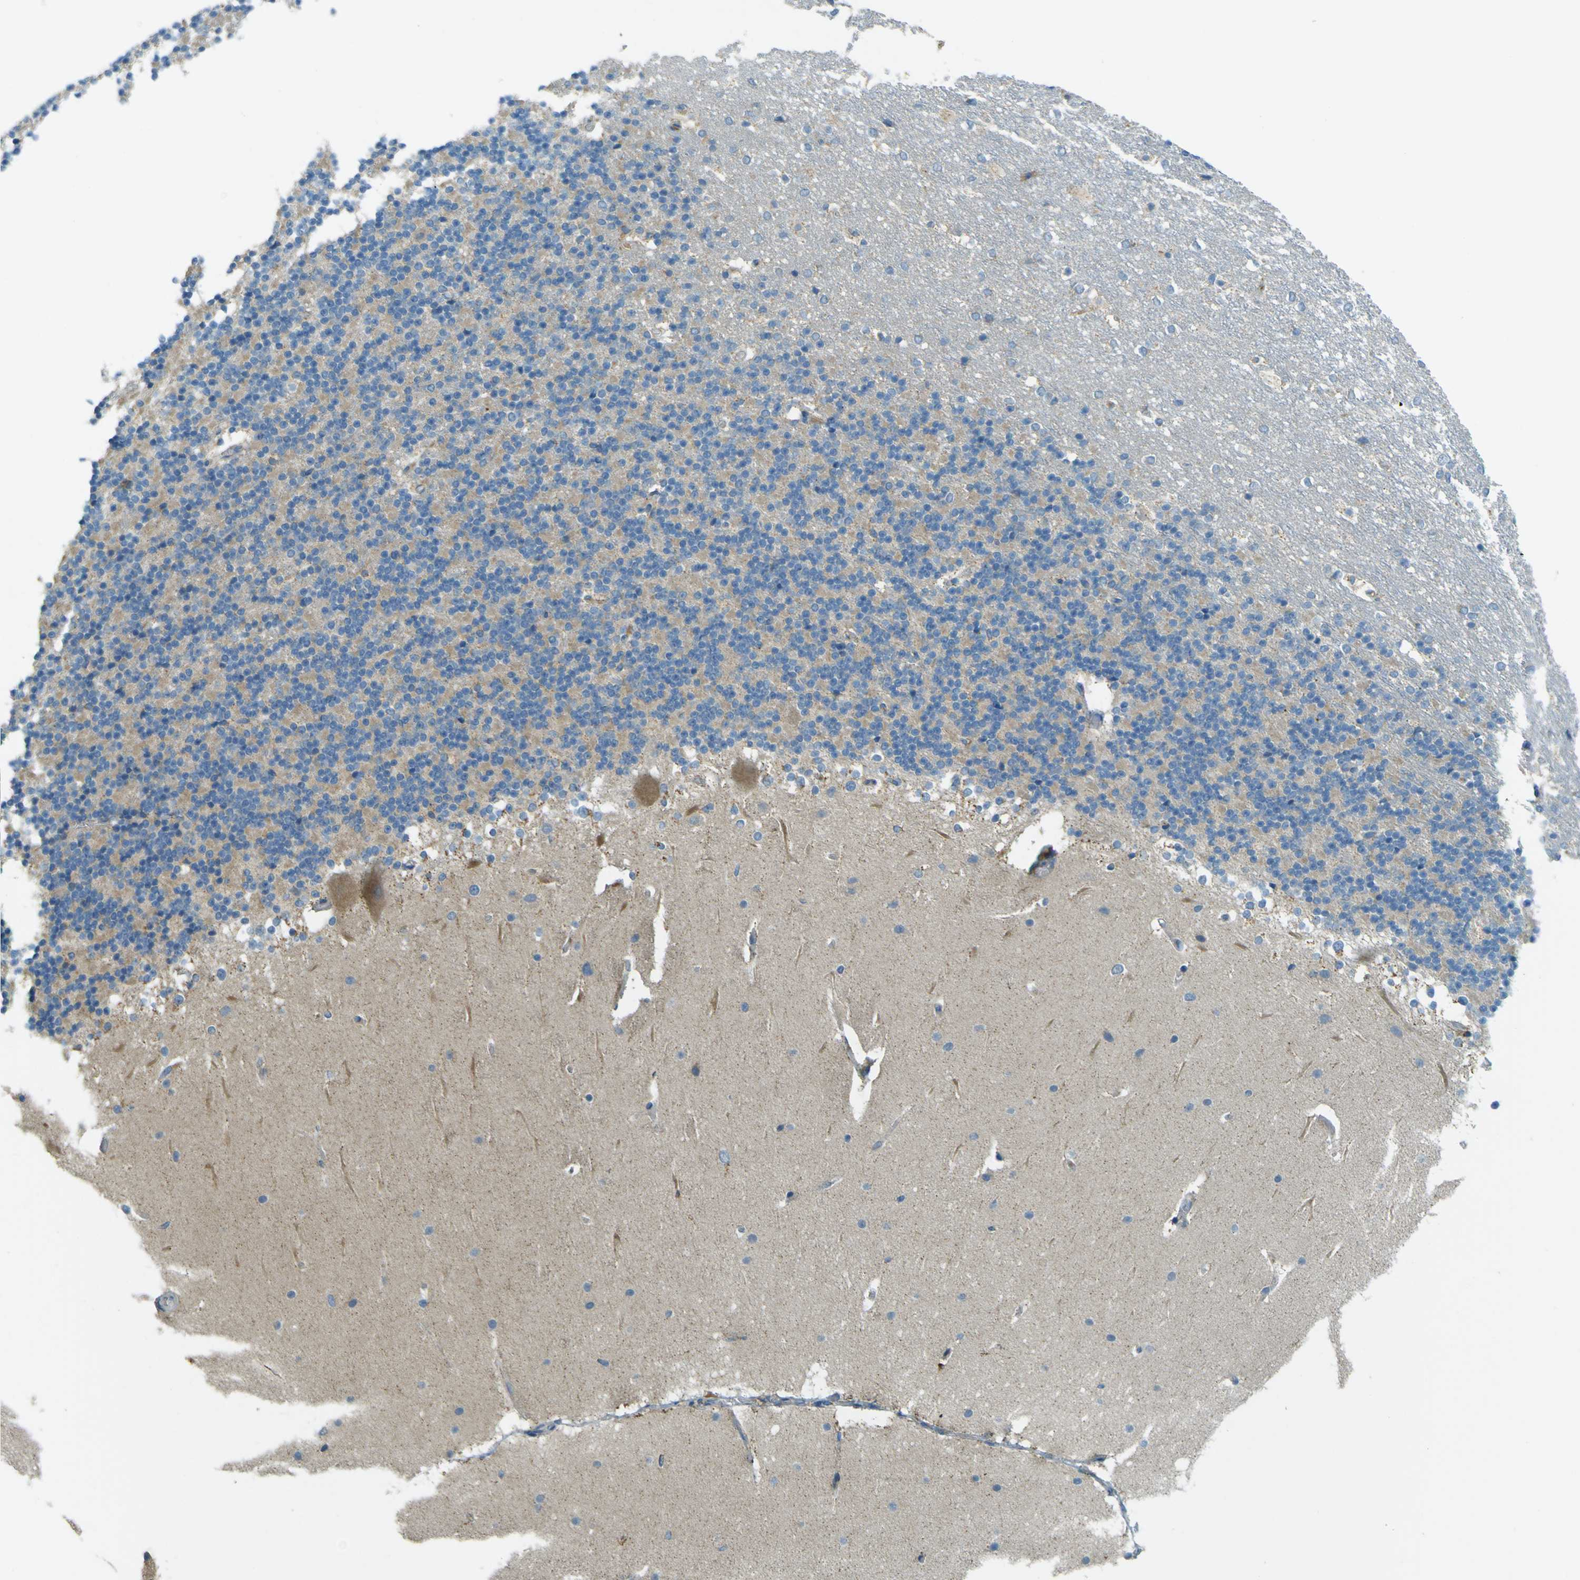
{"staining": {"intensity": "weak", "quantity": "25%-75%", "location": "cytoplasmic/membranous"}, "tissue": "cerebellum", "cell_type": "Cells in granular layer", "image_type": "normal", "snomed": [{"axis": "morphology", "description": "Normal tissue, NOS"}, {"axis": "topography", "description": "Cerebellum"}], "caption": "IHC of unremarkable cerebellum reveals low levels of weak cytoplasmic/membranous staining in approximately 25%-75% of cells in granular layer. The staining was performed using DAB (3,3'-diaminobenzidine) to visualize the protein expression in brown, while the nuclei were stained in blue with hematoxylin (Magnification: 20x).", "gene": "FKTN", "patient": {"sex": "female", "age": 19}}